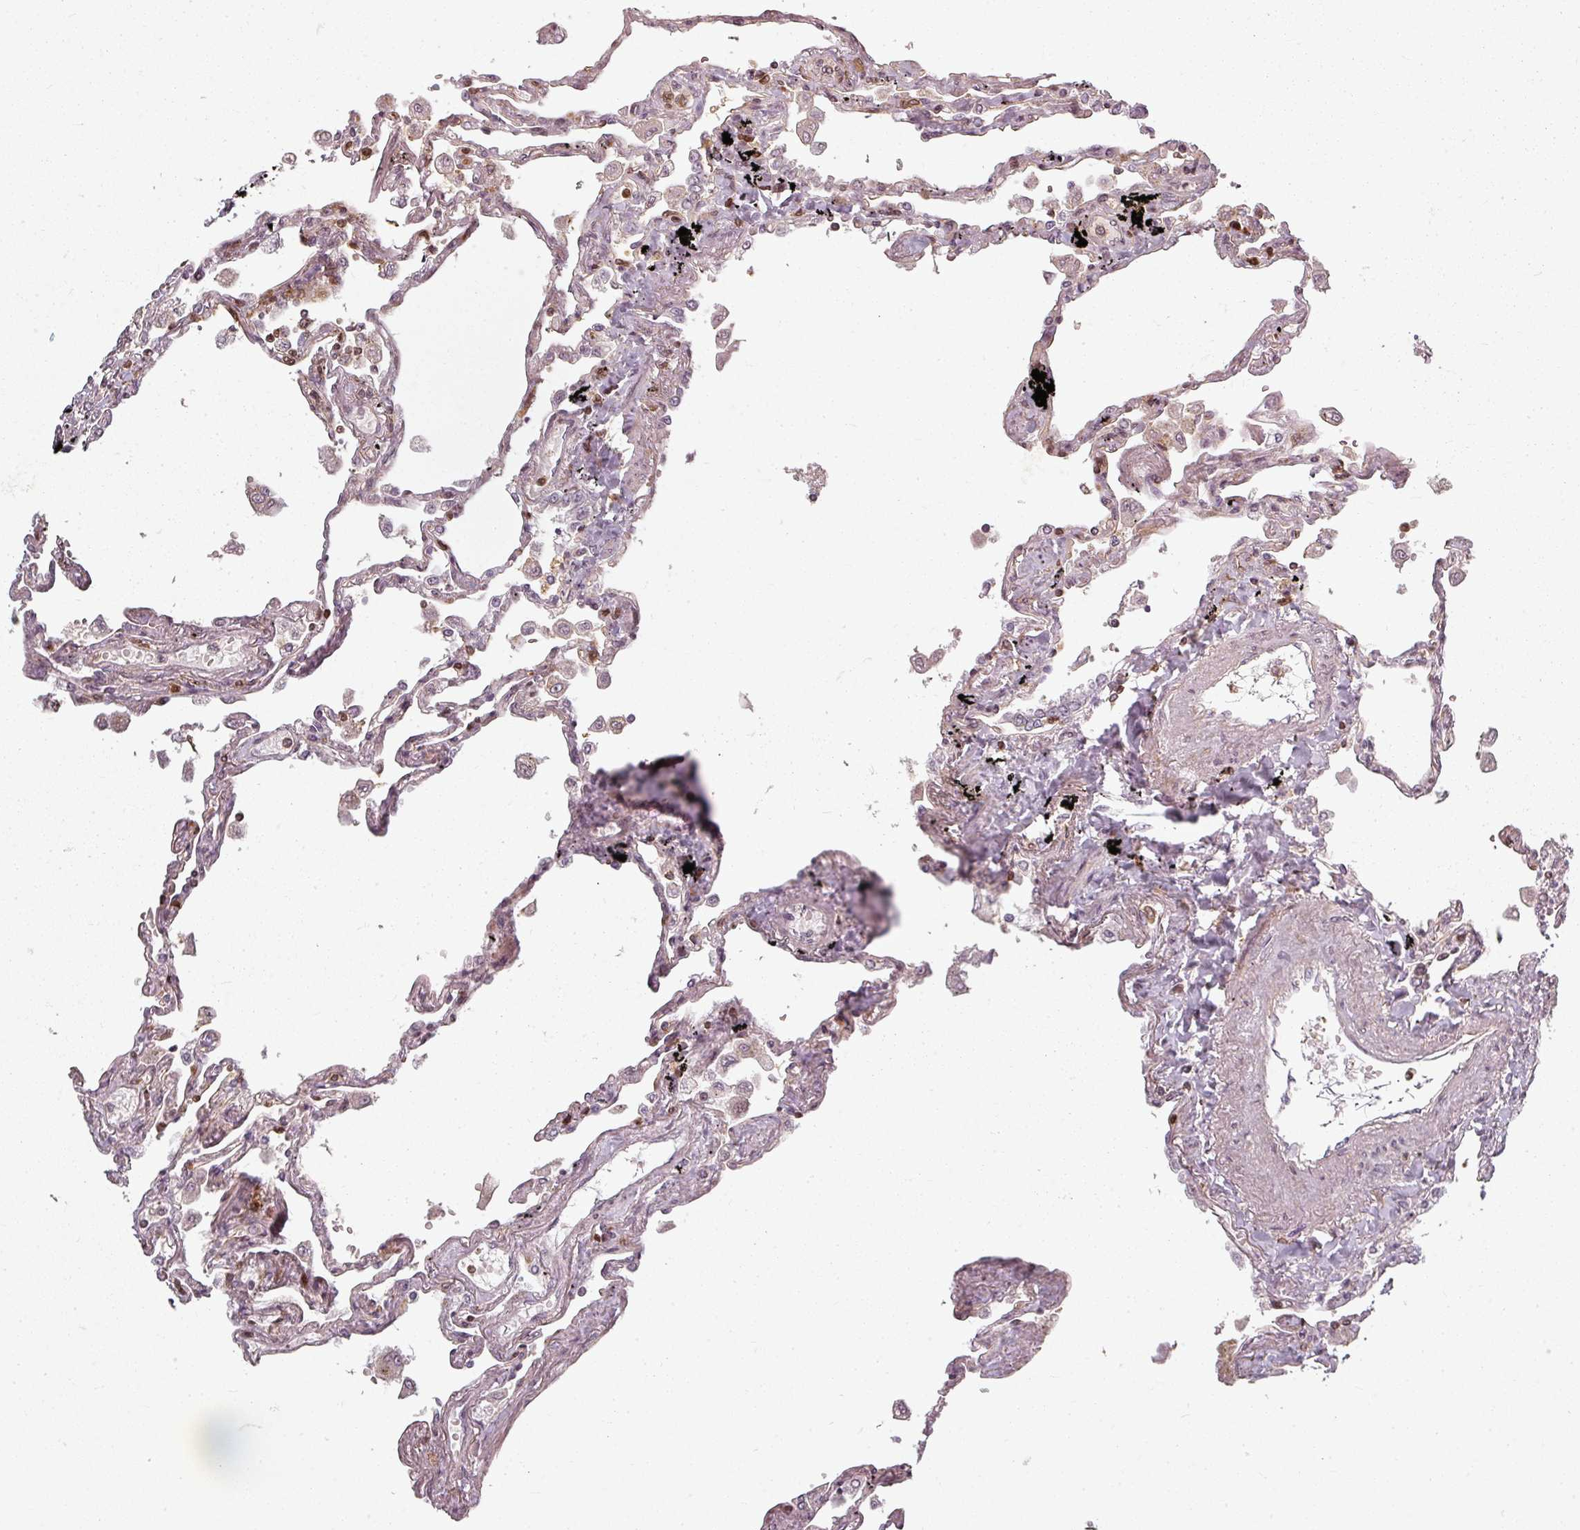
{"staining": {"intensity": "moderate", "quantity": "<25%", "location": "cytoplasmic/membranous"}, "tissue": "lung", "cell_type": "Alveolar cells", "image_type": "normal", "snomed": [{"axis": "morphology", "description": "Normal tissue, NOS"}, {"axis": "topography", "description": "Lung"}], "caption": "DAB immunohistochemical staining of benign human lung displays moderate cytoplasmic/membranous protein positivity in about <25% of alveolar cells. Nuclei are stained in blue.", "gene": "CLIC1", "patient": {"sex": "female", "age": 67}}